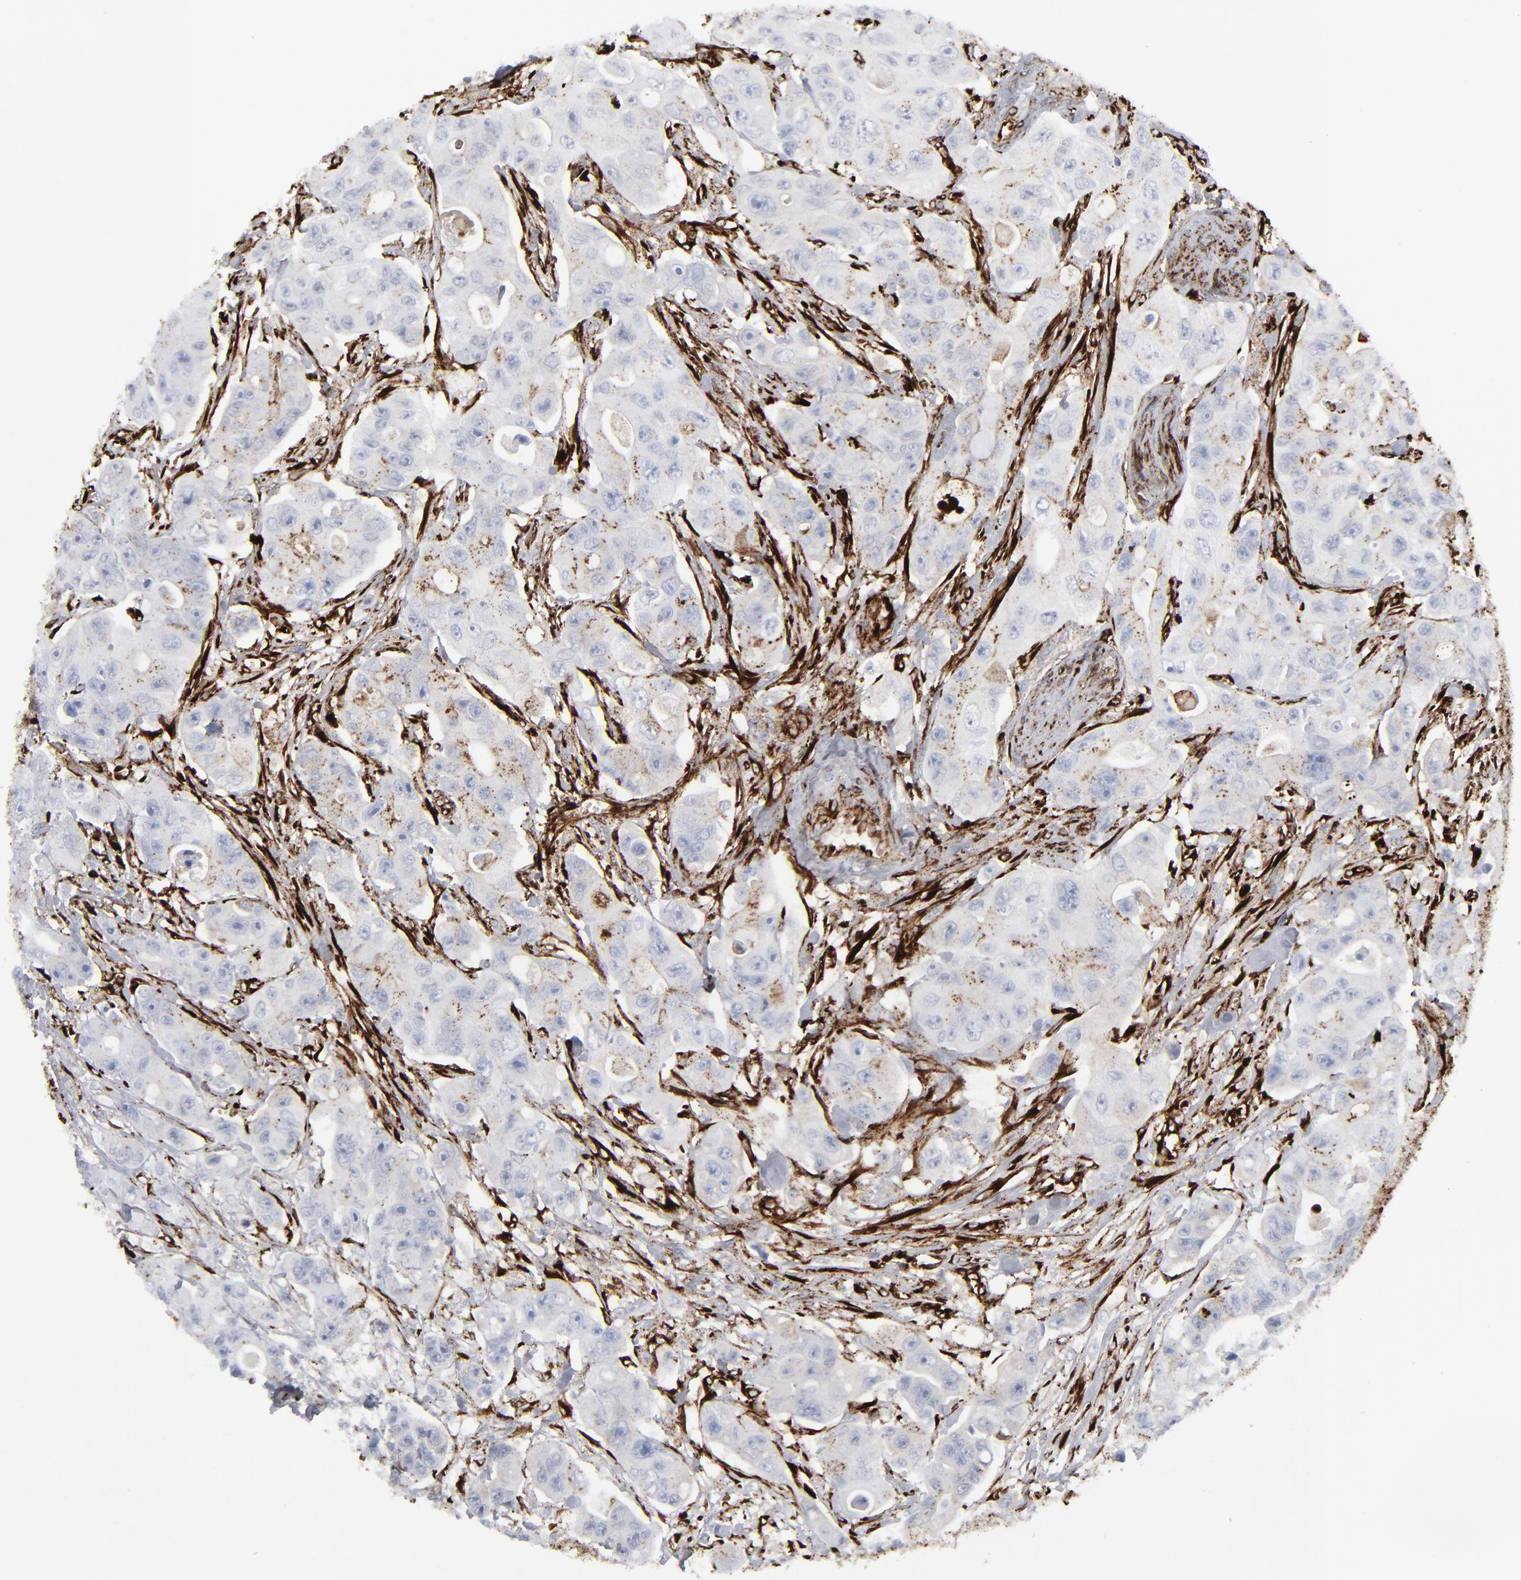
{"staining": {"intensity": "negative", "quantity": "none", "location": "none"}, "tissue": "colorectal cancer", "cell_type": "Tumor cells", "image_type": "cancer", "snomed": [{"axis": "morphology", "description": "Adenocarcinoma, NOS"}, {"axis": "topography", "description": "Colon"}], "caption": "High power microscopy micrograph of an IHC photomicrograph of adenocarcinoma (colorectal), revealing no significant expression in tumor cells.", "gene": "SPARC", "patient": {"sex": "female", "age": 46}}